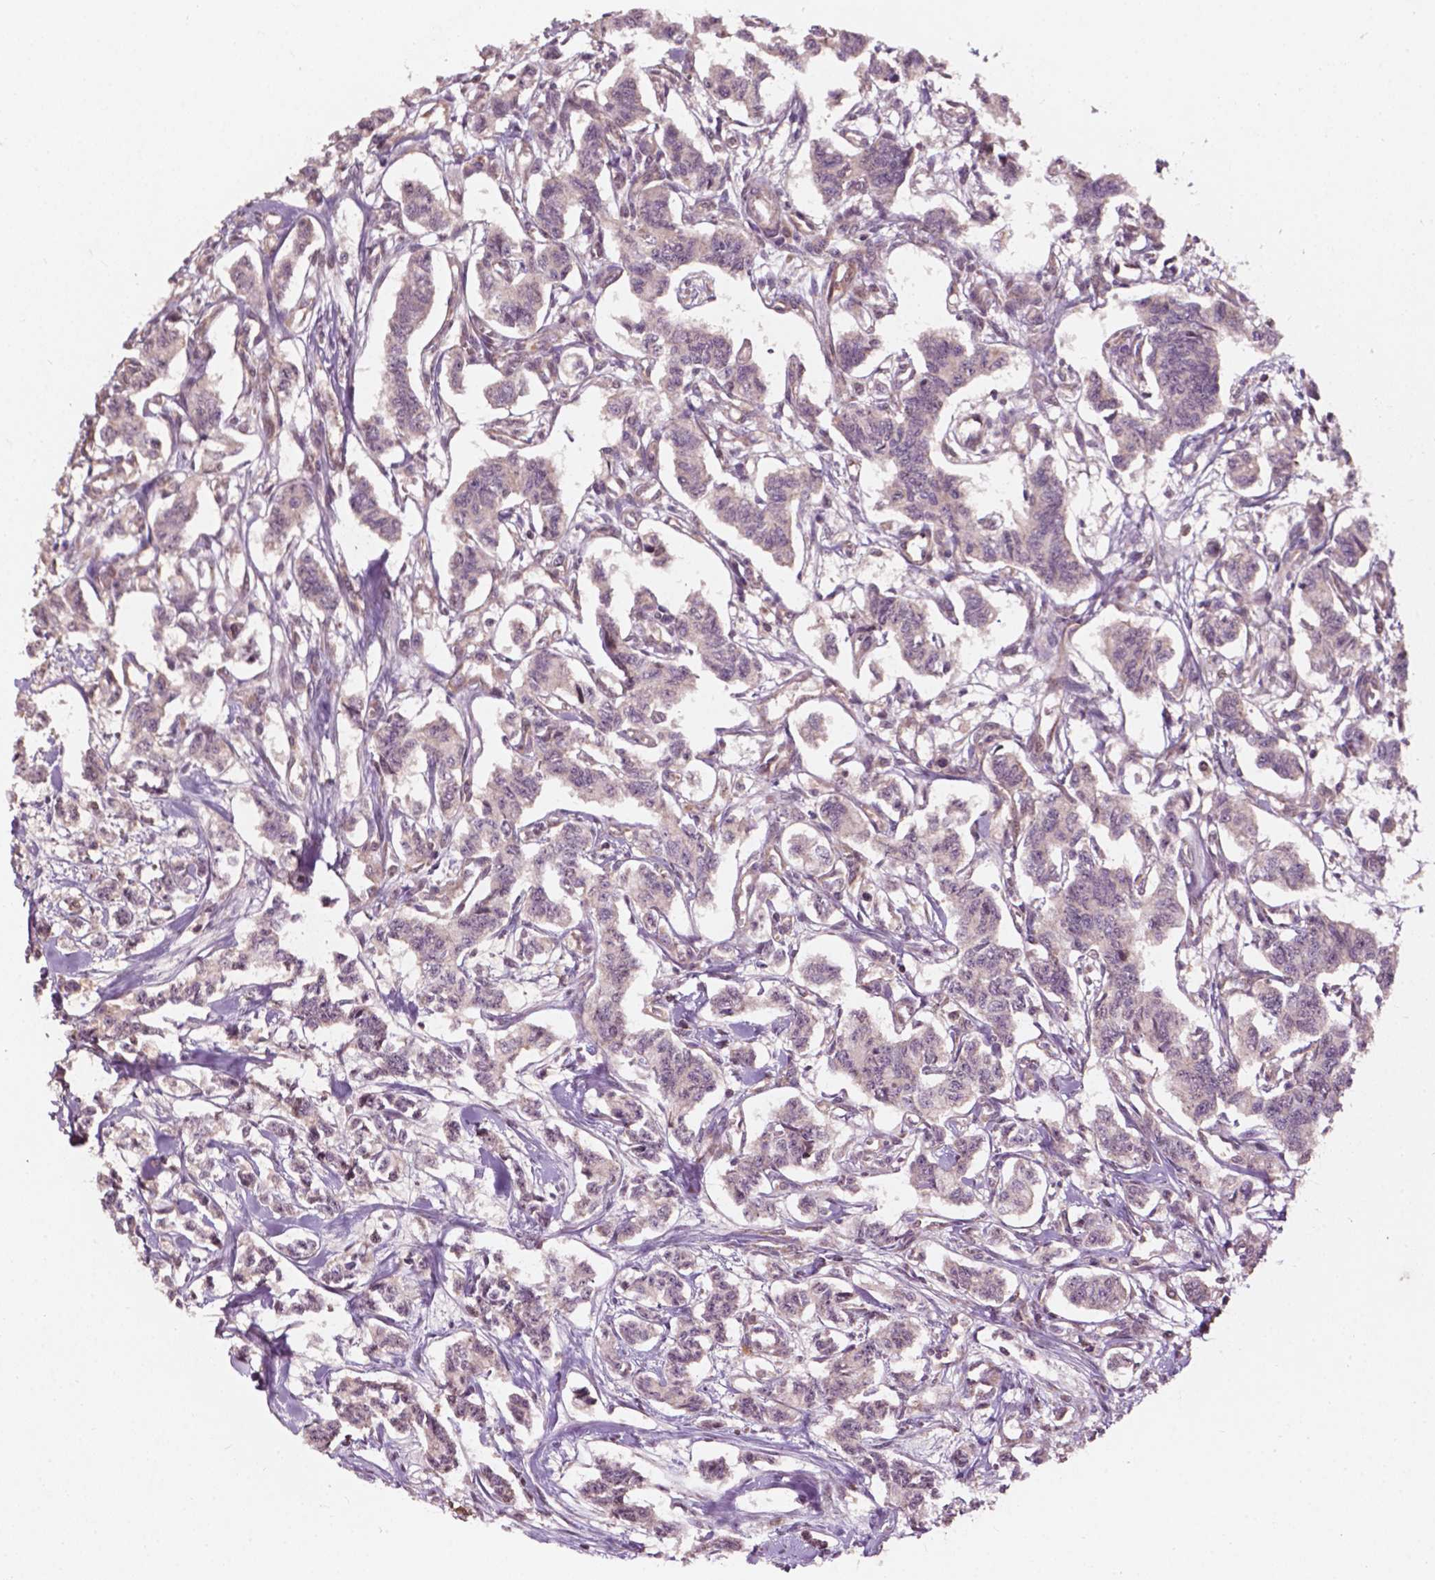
{"staining": {"intensity": "negative", "quantity": "none", "location": "none"}, "tissue": "carcinoid", "cell_type": "Tumor cells", "image_type": "cancer", "snomed": [{"axis": "morphology", "description": "Carcinoid, malignant, NOS"}, {"axis": "topography", "description": "Kidney"}], "caption": "A photomicrograph of malignant carcinoid stained for a protein demonstrates no brown staining in tumor cells.", "gene": "CDC42BPA", "patient": {"sex": "female", "age": 41}}